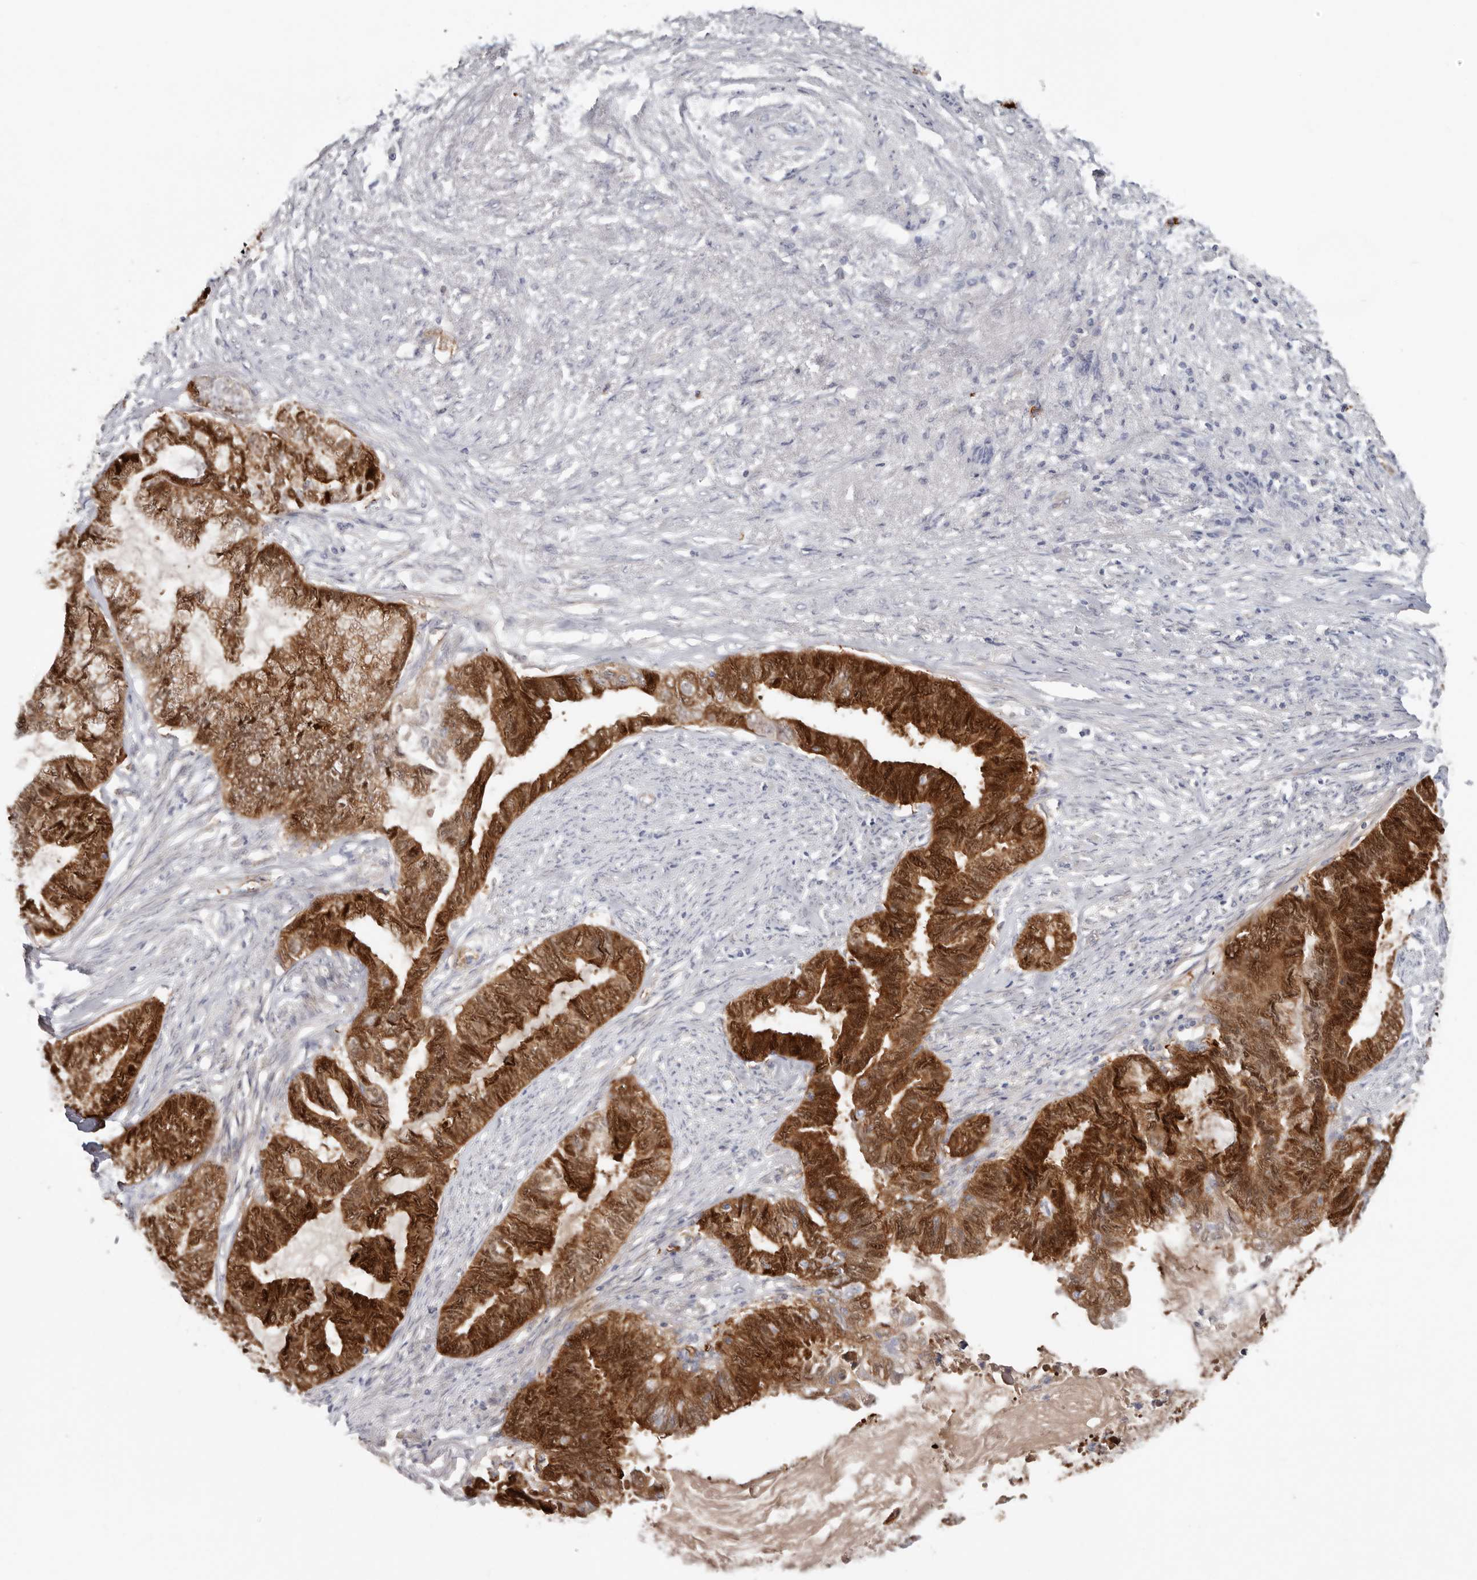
{"staining": {"intensity": "strong", "quantity": ">75%", "location": "cytoplasmic/membranous,nuclear"}, "tissue": "endometrial cancer", "cell_type": "Tumor cells", "image_type": "cancer", "snomed": [{"axis": "morphology", "description": "Adenocarcinoma, NOS"}, {"axis": "topography", "description": "Endometrium"}], "caption": "This is an image of immunohistochemistry staining of adenocarcinoma (endometrial), which shows strong positivity in the cytoplasmic/membranous and nuclear of tumor cells.", "gene": "PKDCC", "patient": {"sex": "female", "age": 86}}